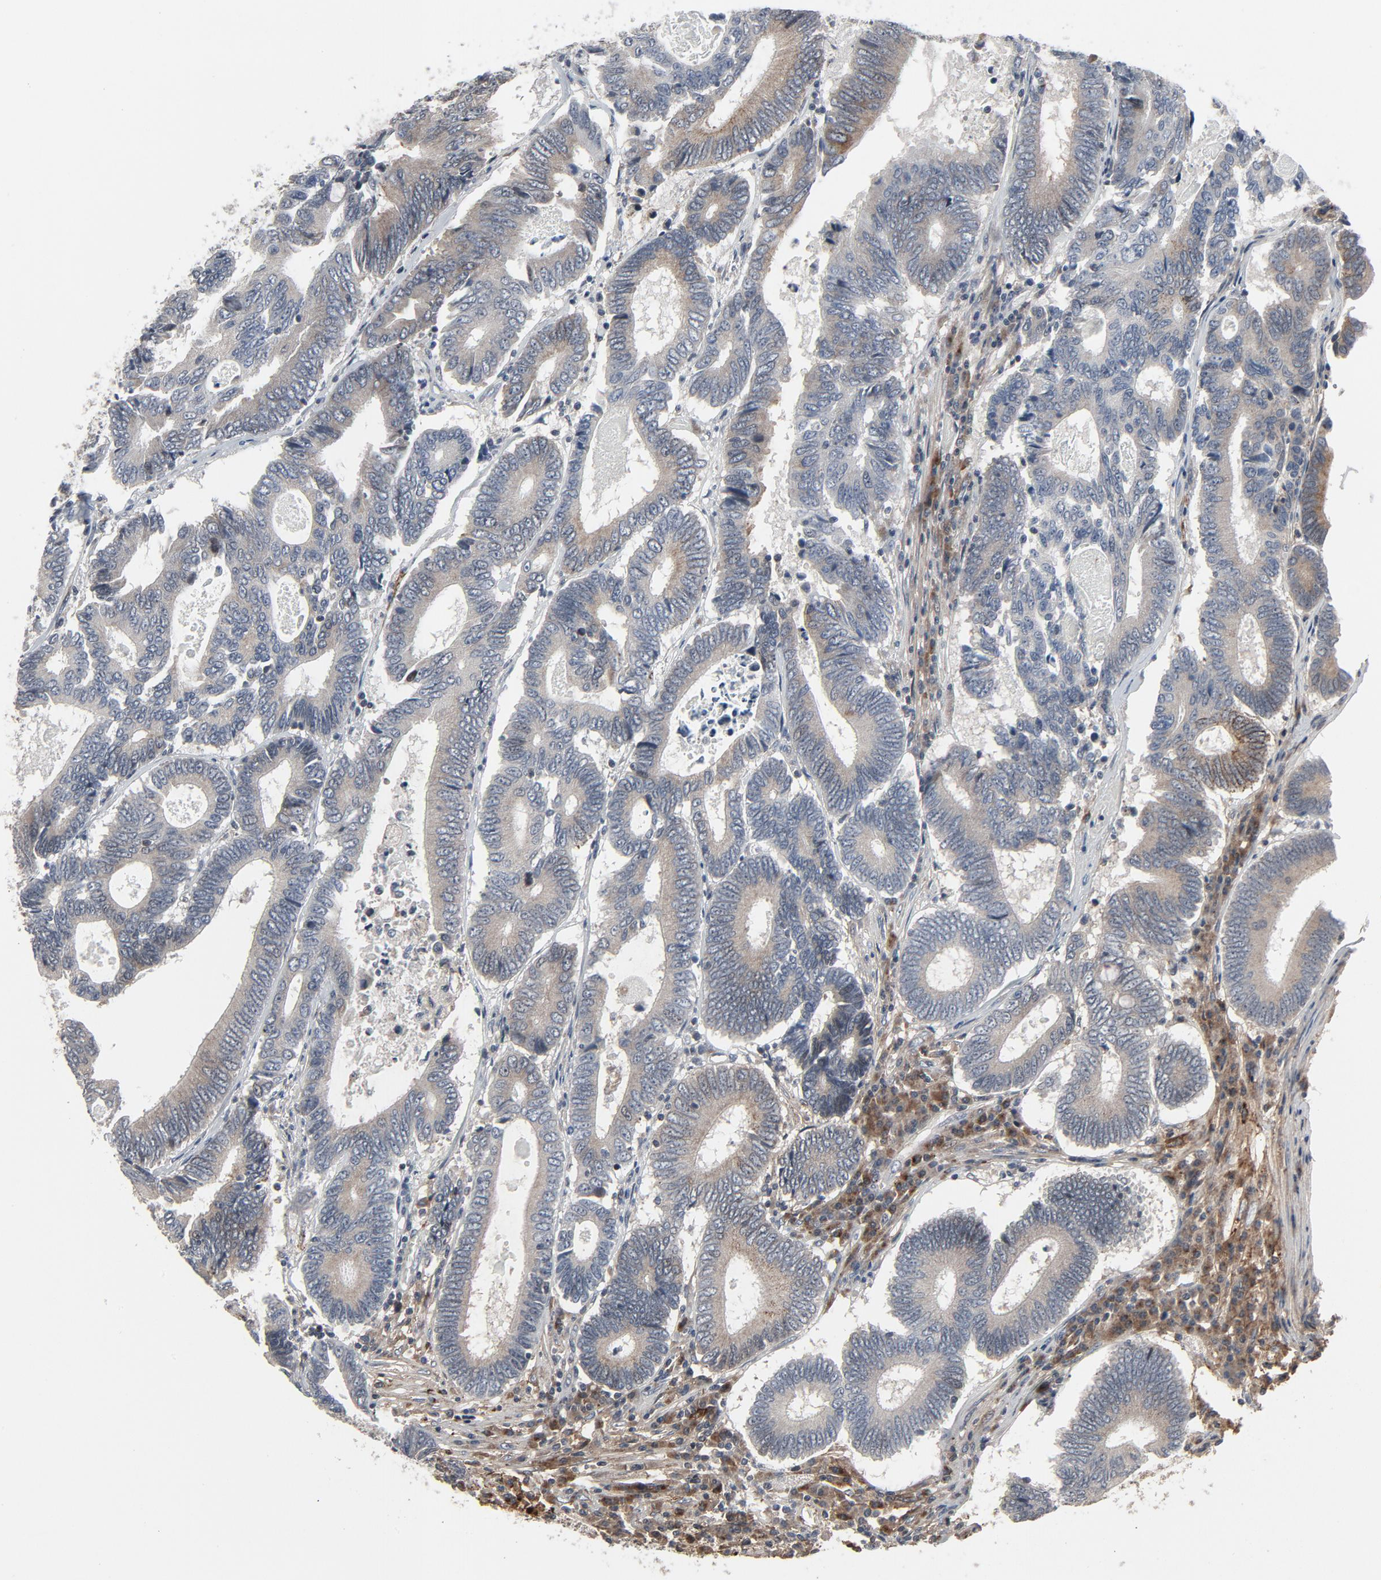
{"staining": {"intensity": "negative", "quantity": "none", "location": "none"}, "tissue": "colorectal cancer", "cell_type": "Tumor cells", "image_type": "cancer", "snomed": [{"axis": "morphology", "description": "Adenocarcinoma, NOS"}, {"axis": "topography", "description": "Colon"}], "caption": "Tumor cells are negative for protein expression in human colorectal cancer.", "gene": "PDZD4", "patient": {"sex": "female", "age": 78}}